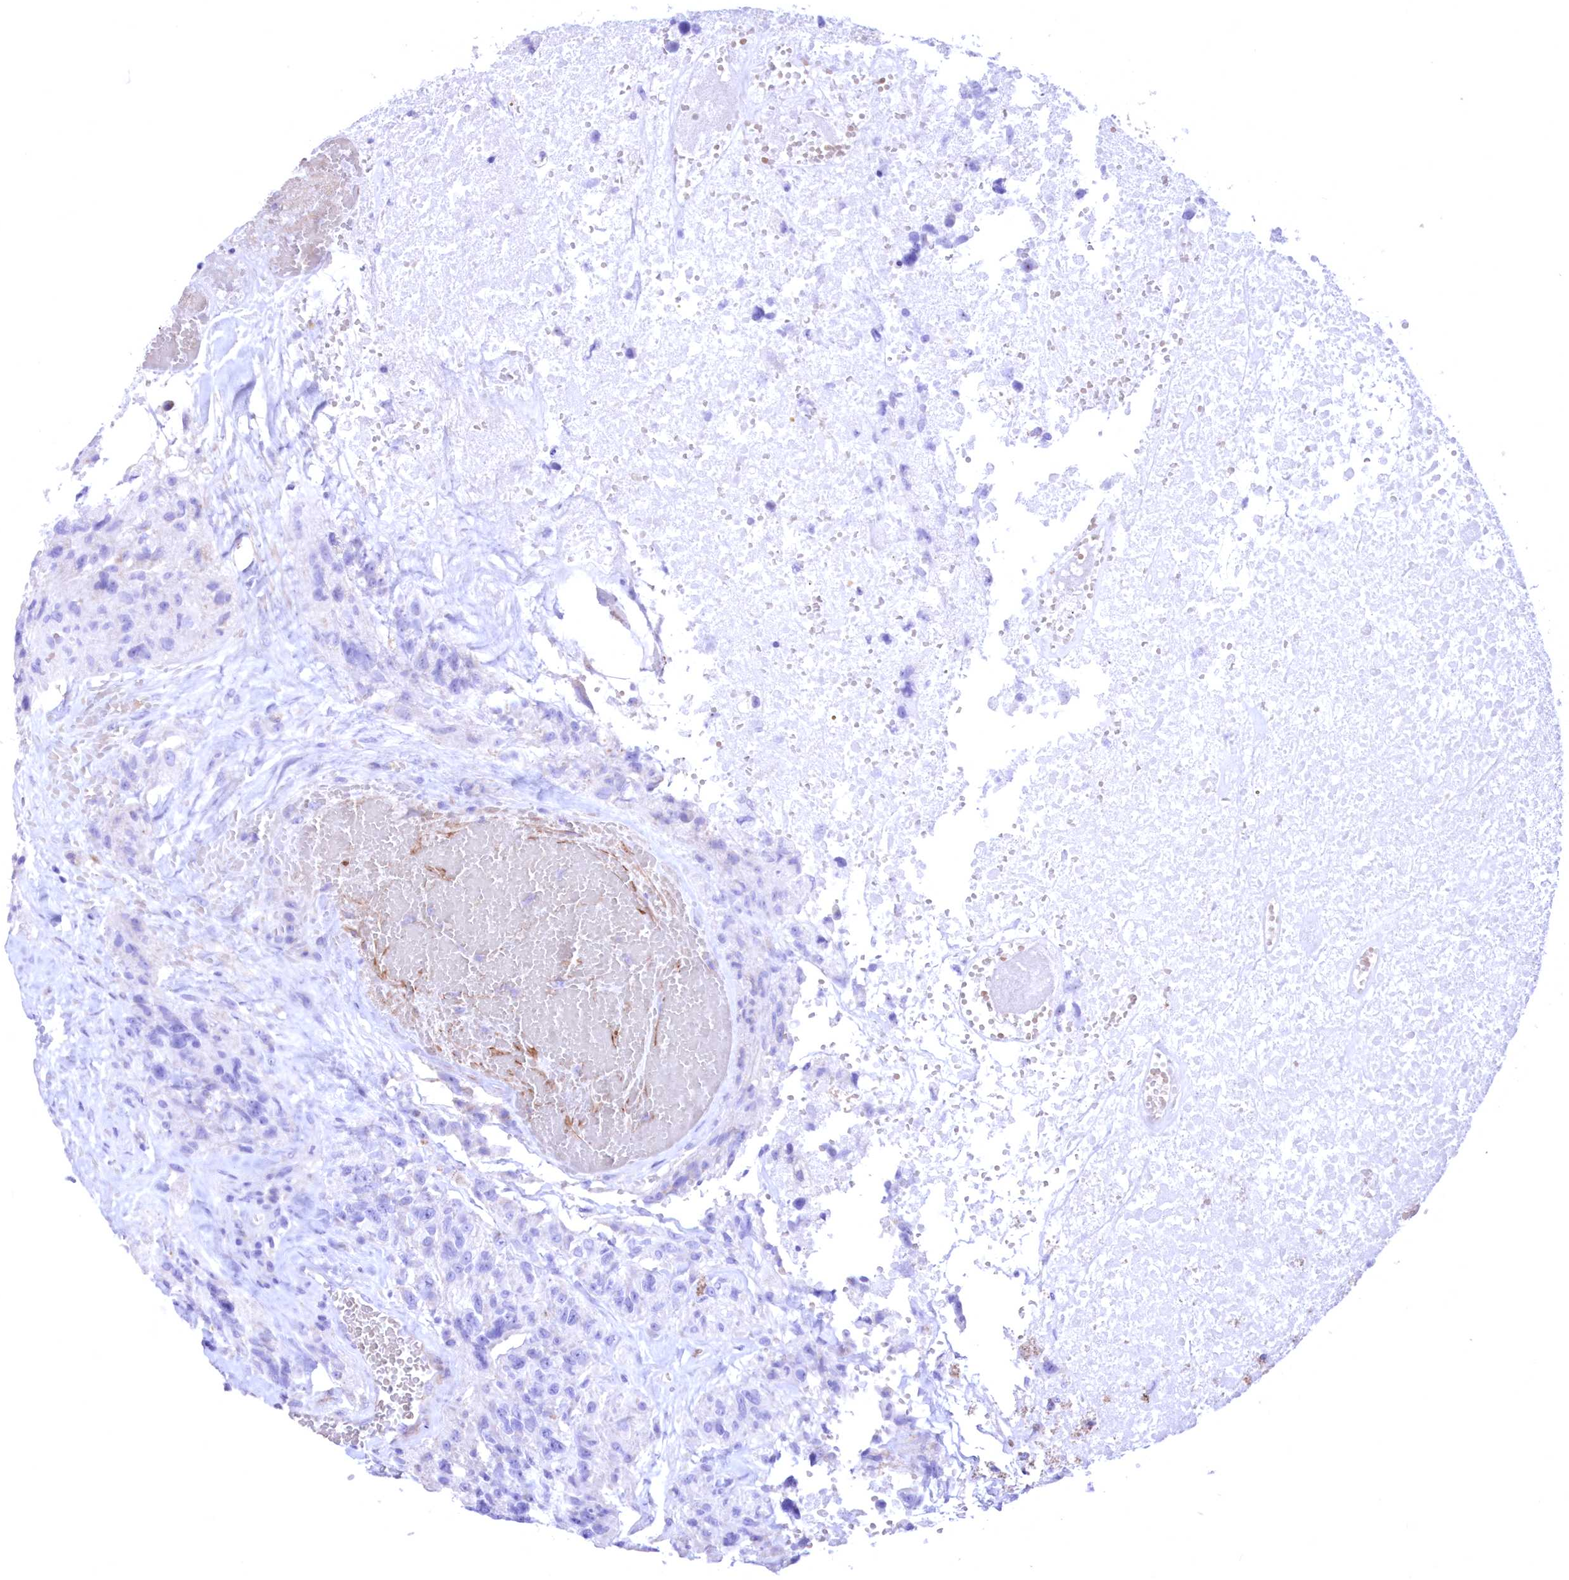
{"staining": {"intensity": "negative", "quantity": "none", "location": "none"}, "tissue": "glioma", "cell_type": "Tumor cells", "image_type": "cancer", "snomed": [{"axis": "morphology", "description": "Glioma, malignant, High grade"}, {"axis": "topography", "description": "Brain"}], "caption": "This photomicrograph is of glioma stained with immunohistochemistry to label a protein in brown with the nuclei are counter-stained blue. There is no positivity in tumor cells.", "gene": "WDR74", "patient": {"sex": "male", "age": 69}}